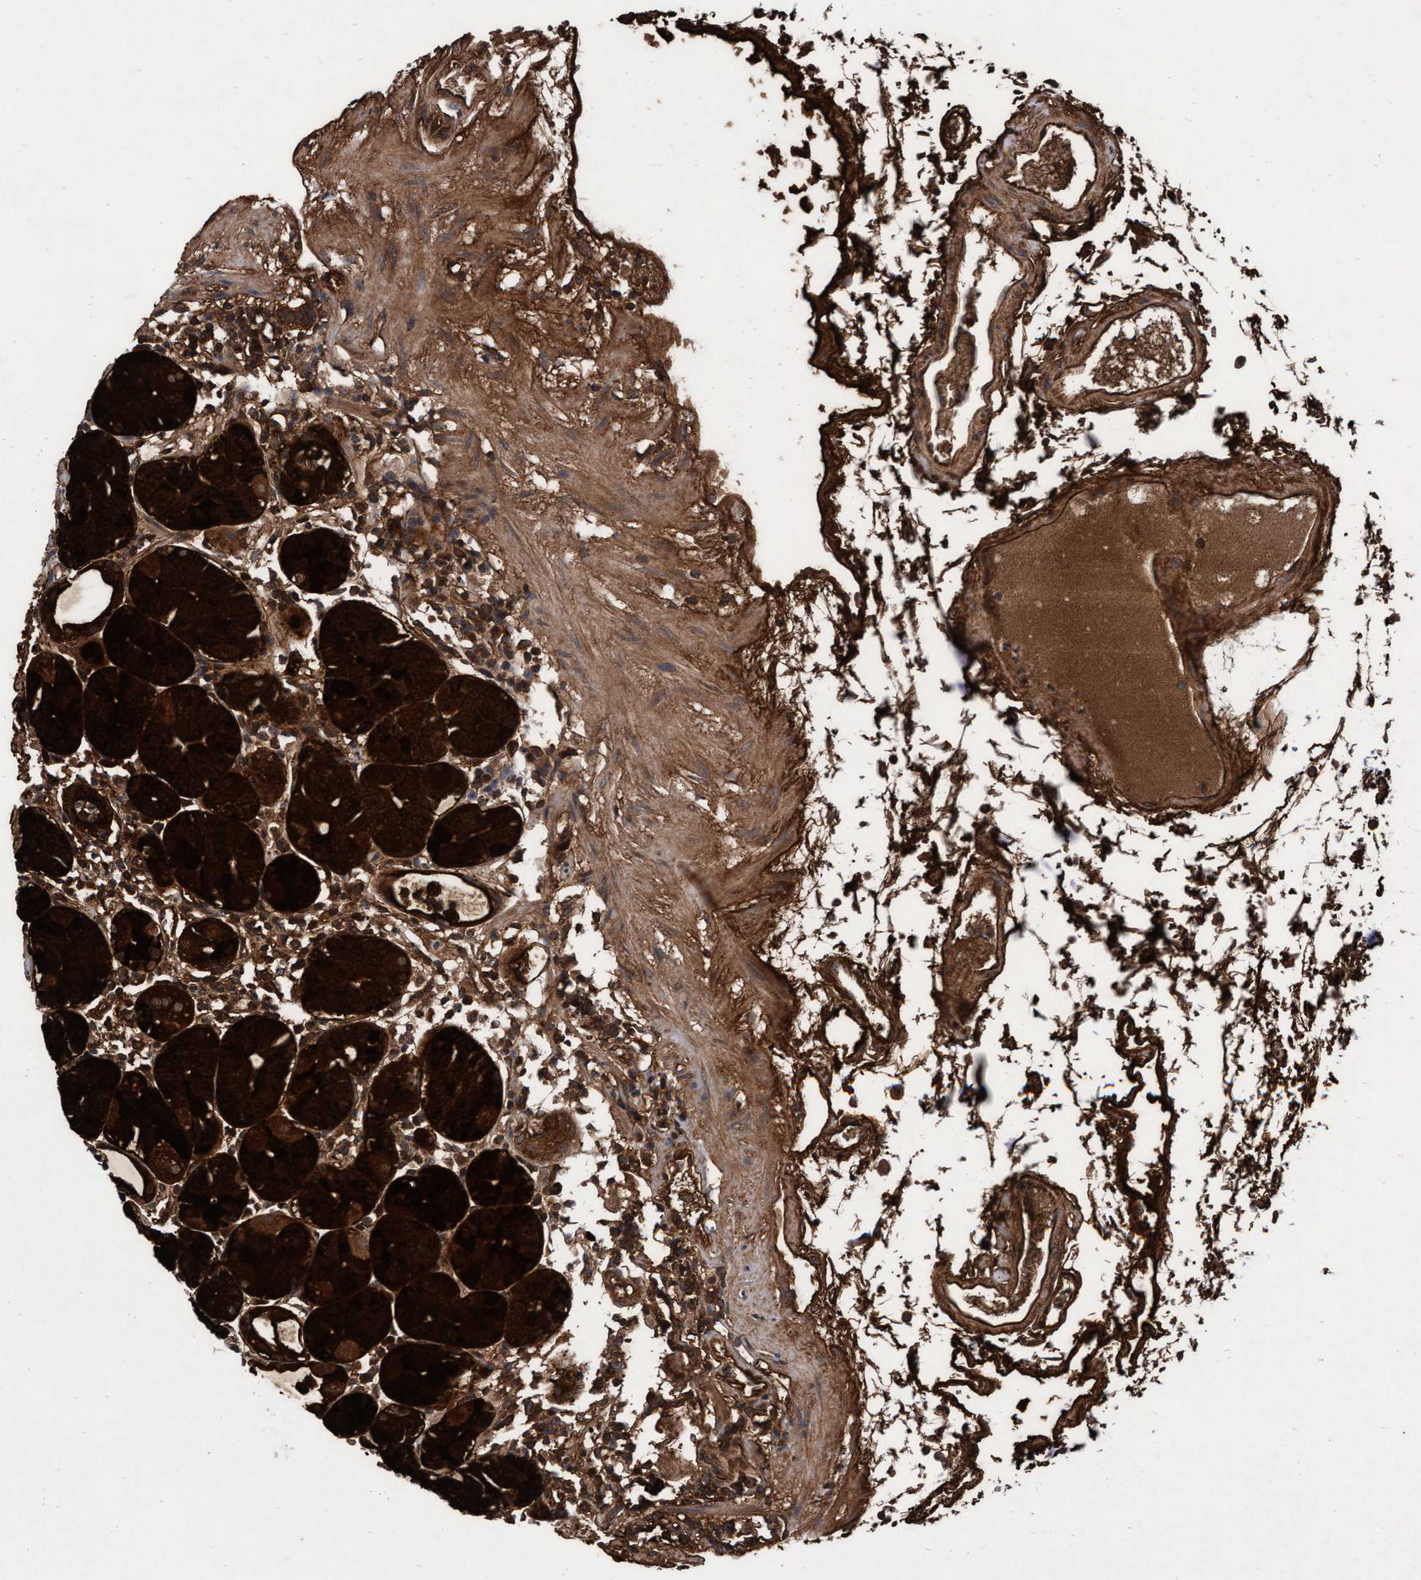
{"staining": {"intensity": "strong", "quantity": ">75%", "location": "cytoplasmic/membranous"}, "tissue": "stomach", "cell_type": "Glandular cells", "image_type": "normal", "snomed": [{"axis": "morphology", "description": "Normal tissue, NOS"}, {"axis": "topography", "description": "Stomach"}, {"axis": "topography", "description": "Stomach, lower"}], "caption": "High-magnification brightfield microscopy of normal stomach stained with DAB (brown) and counterstained with hematoxylin (blue). glandular cells exhibit strong cytoplasmic/membranous positivity is appreciated in about>75% of cells. The protein of interest is stained brown, and the nuclei are stained in blue (DAB (3,3'-diaminobenzidine) IHC with brightfield microscopy, high magnification).", "gene": "EFCAB13", "patient": {"sex": "female", "age": 75}}